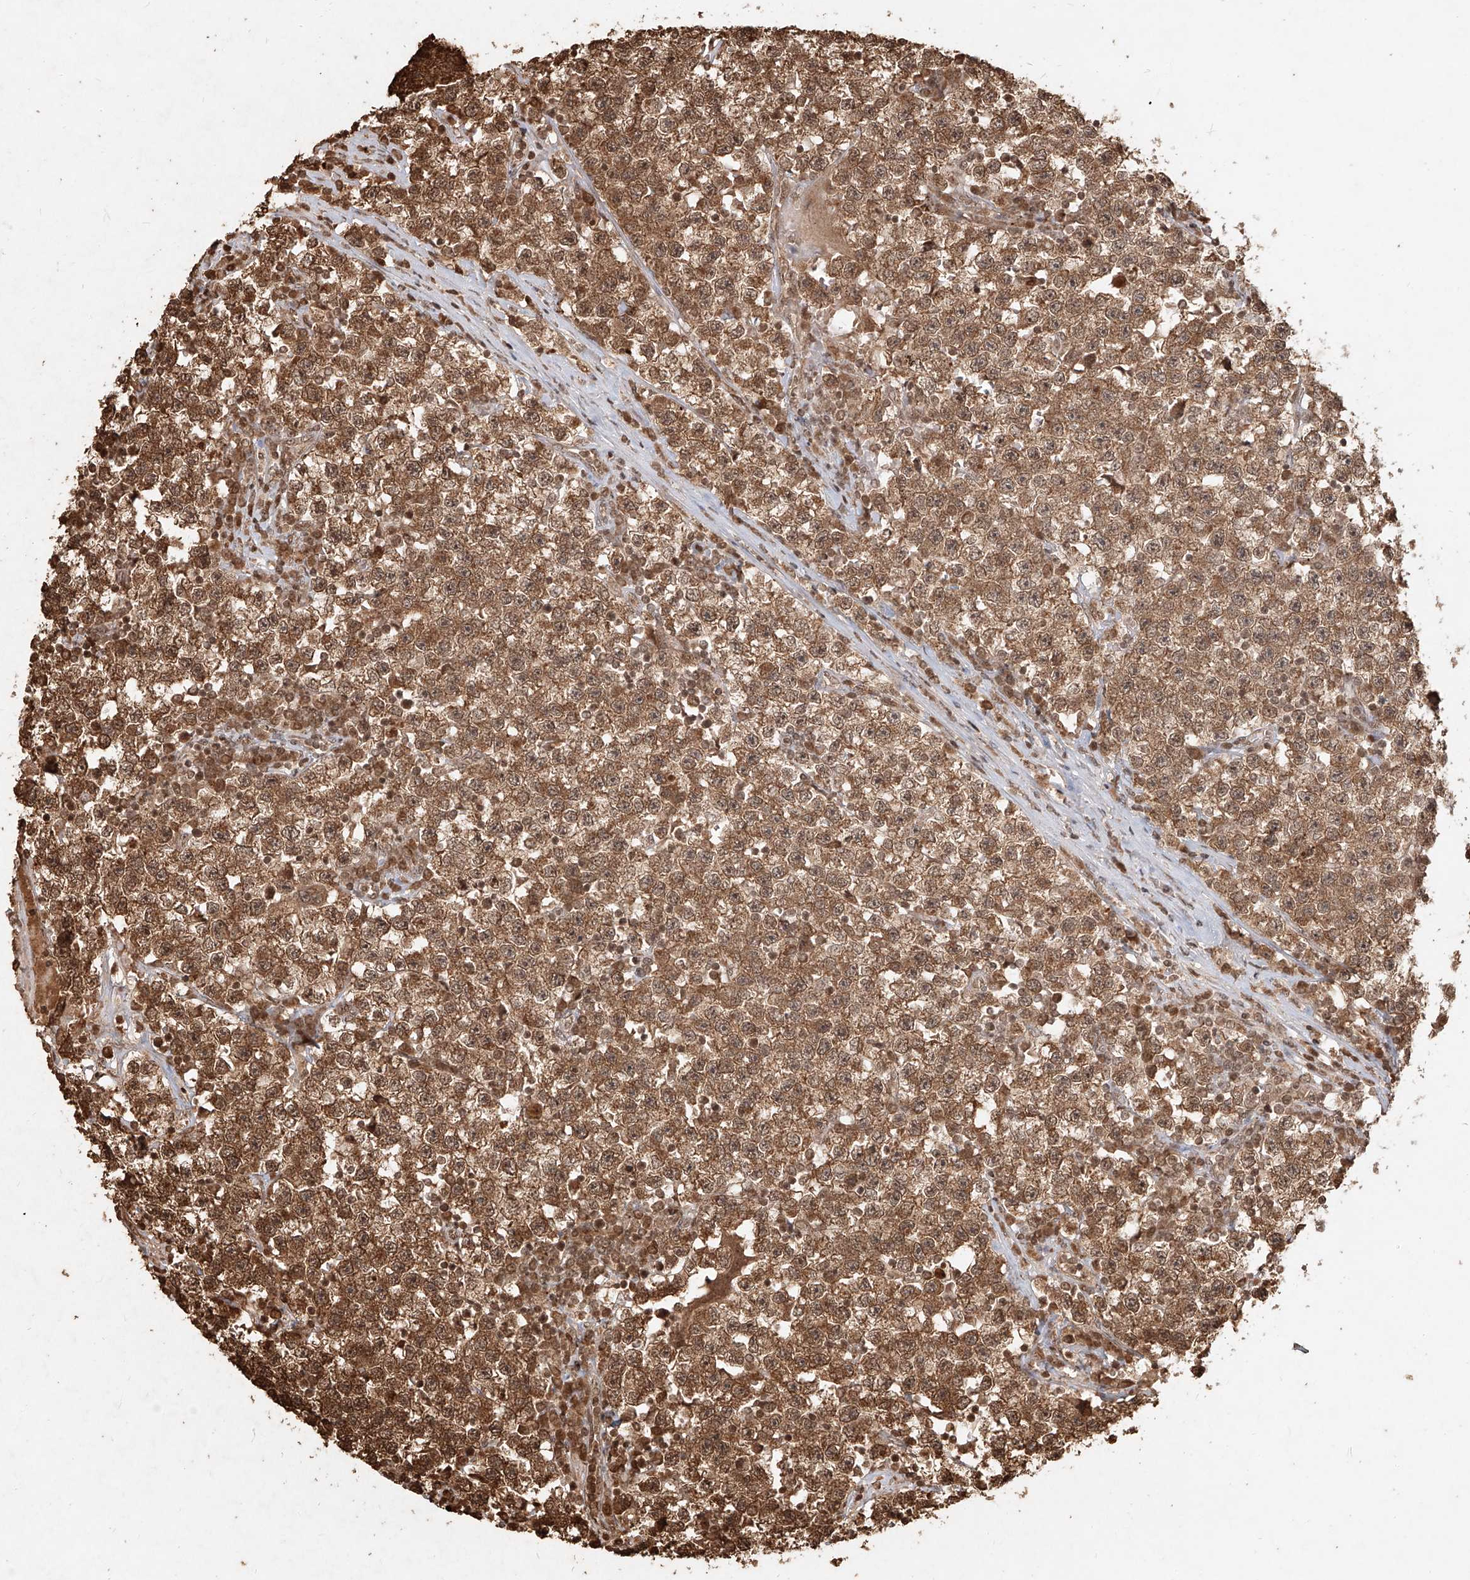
{"staining": {"intensity": "moderate", "quantity": ">75%", "location": "cytoplasmic/membranous"}, "tissue": "testis cancer", "cell_type": "Tumor cells", "image_type": "cancer", "snomed": [{"axis": "morphology", "description": "Seminoma, NOS"}, {"axis": "topography", "description": "Testis"}], "caption": "Immunohistochemistry staining of seminoma (testis), which displays medium levels of moderate cytoplasmic/membranous positivity in approximately >75% of tumor cells indicating moderate cytoplasmic/membranous protein positivity. The staining was performed using DAB (3,3'-diaminobenzidine) (brown) for protein detection and nuclei were counterstained in hematoxylin (blue).", "gene": "UBE2K", "patient": {"sex": "male", "age": 22}}